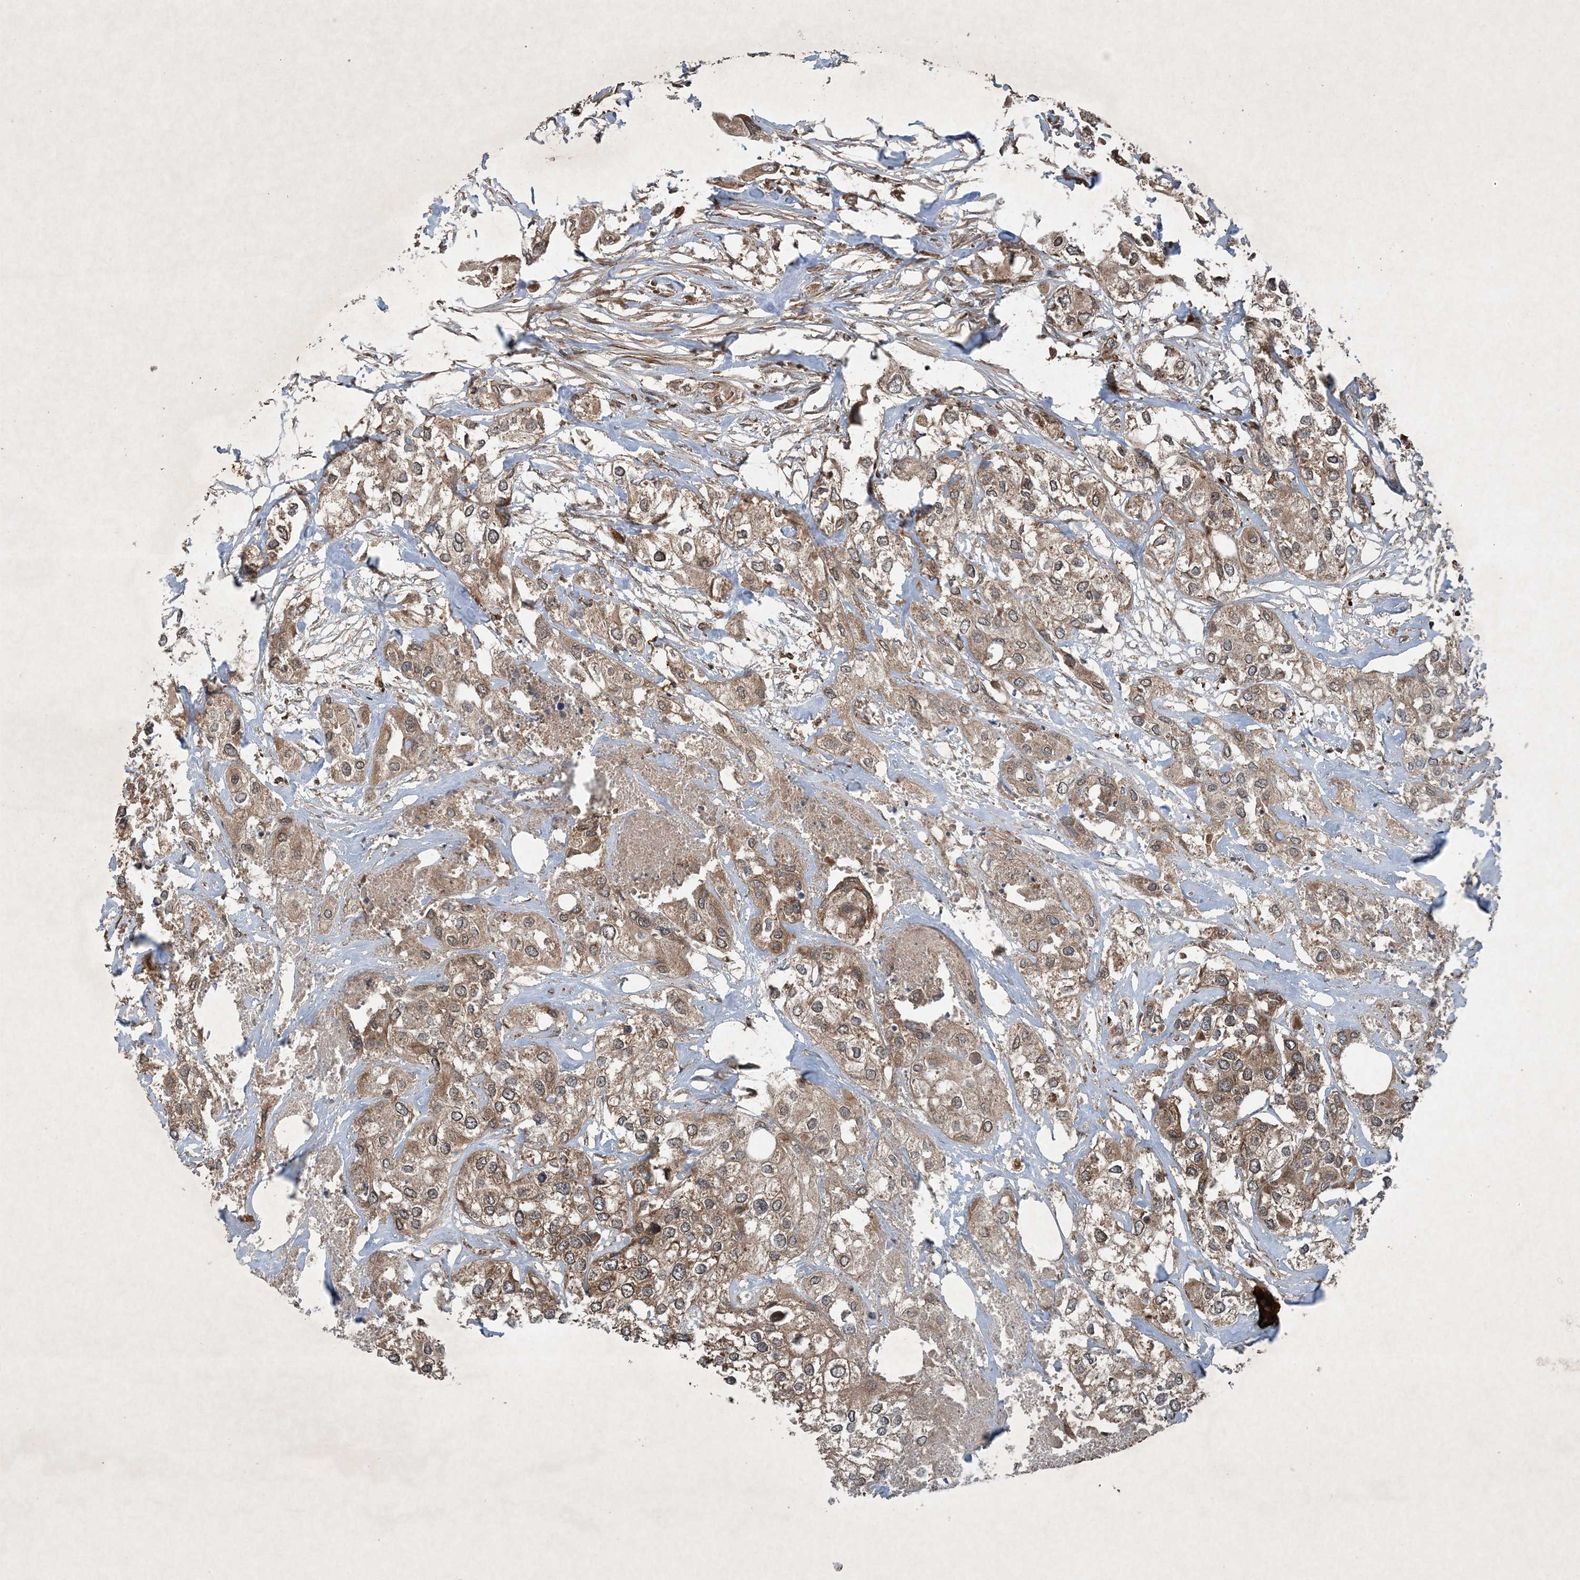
{"staining": {"intensity": "moderate", "quantity": ">75%", "location": "cytoplasmic/membranous"}, "tissue": "urothelial cancer", "cell_type": "Tumor cells", "image_type": "cancer", "snomed": [{"axis": "morphology", "description": "Urothelial carcinoma, High grade"}, {"axis": "topography", "description": "Urinary bladder"}], "caption": "A micrograph showing moderate cytoplasmic/membranous staining in approximately >75% of tumor cells in urothelial cancer, as visualized by brown immunohistochemical staining.", "gene": "GNG5", "patient": {"sex": "male", "age": 64}}